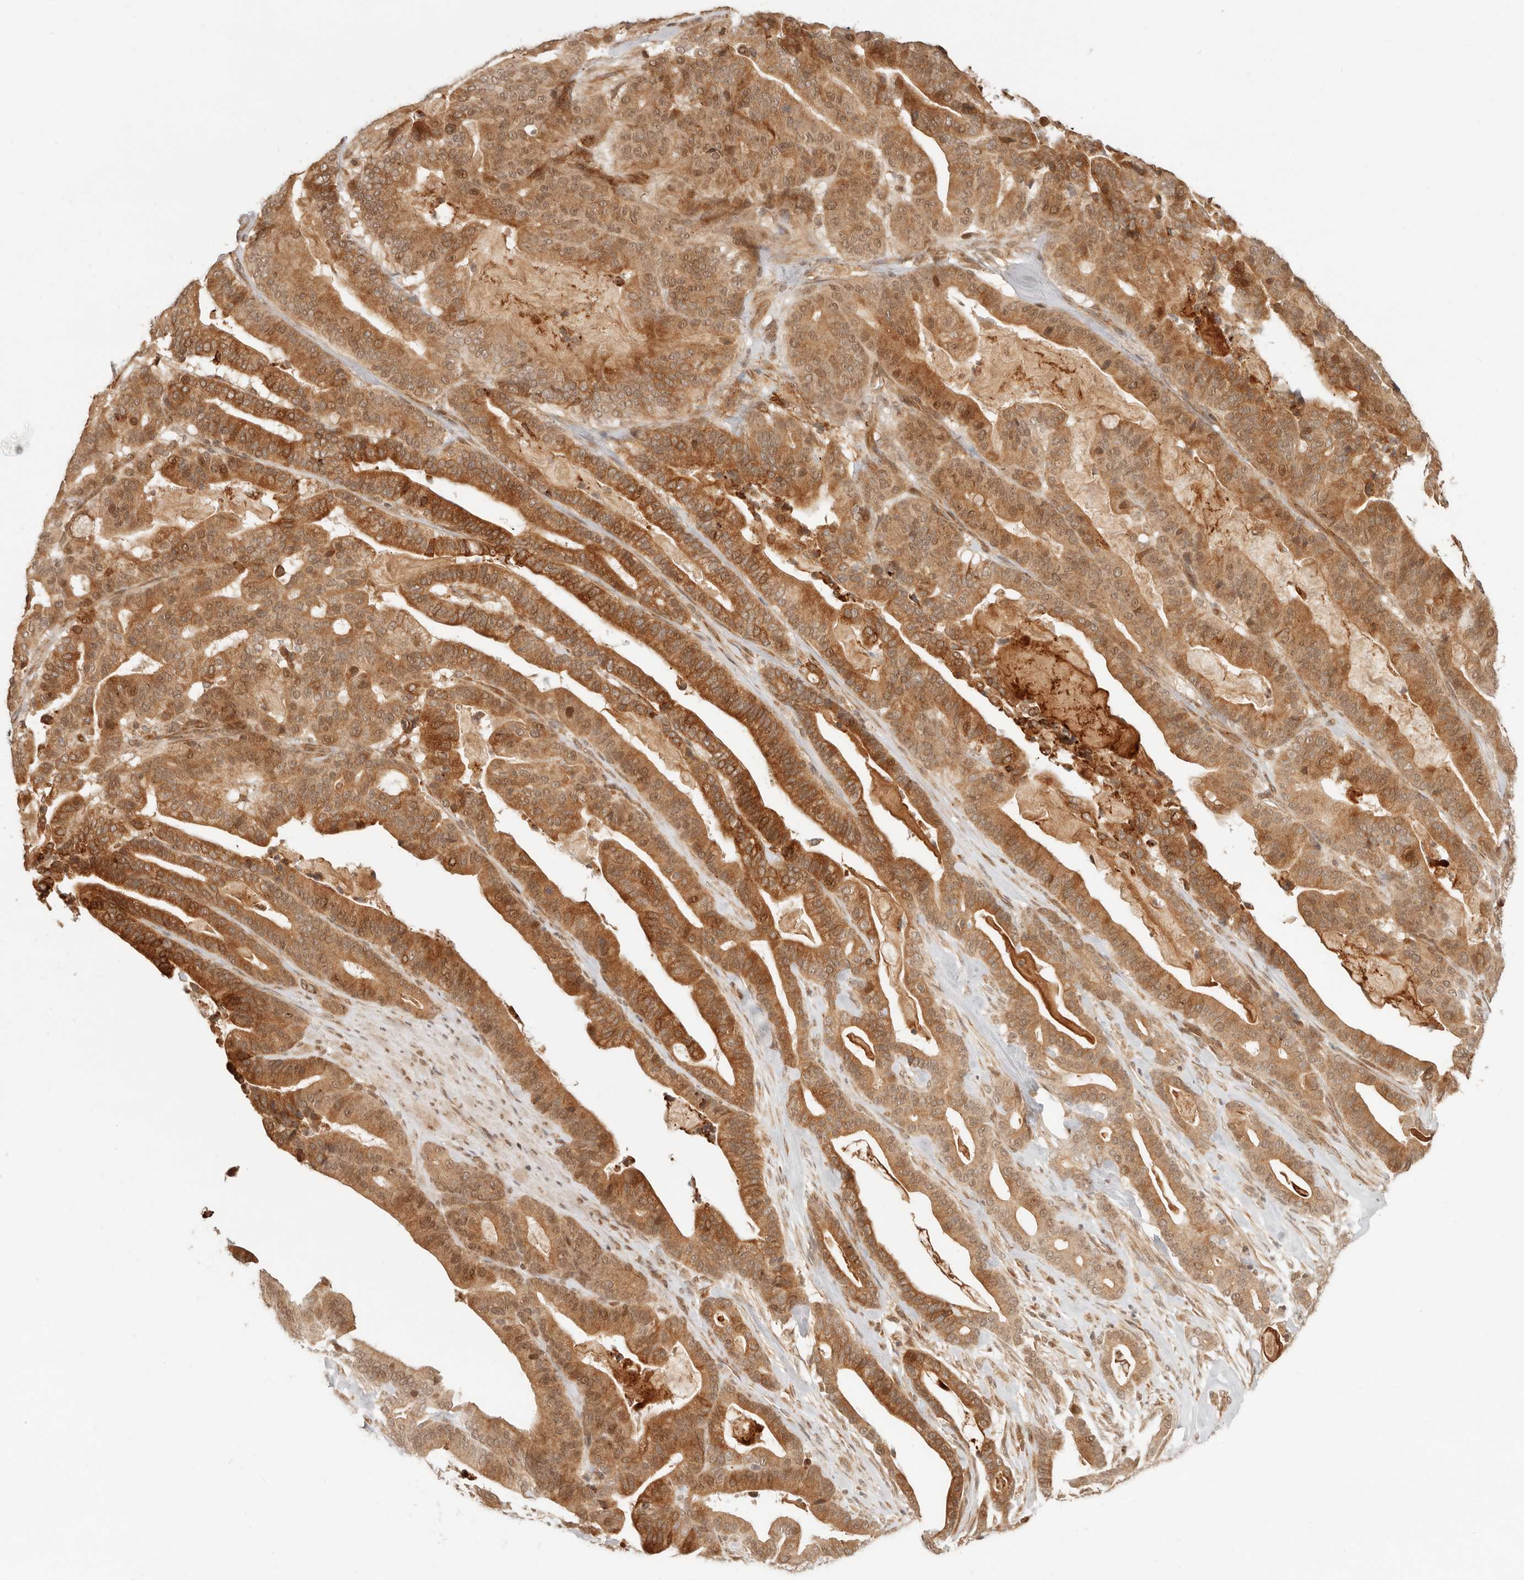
{"staining": {"intensity": "moderate", "quantity": ">75%", "location": "cytoplasmic/membranous"}, "tissue": "pancreatic cancer", "cell_type": "Tumor cells", "image_type": "cancer", "snomed": [{"axis": "morphology", "description": "Adenocarcinoma, NOS"}, {"axis": "topography", "description": "Pancreas"}], "caption": "The photomicrograph shows immunohistochemical staining of pancreatic cancer (adenocarcinoma). There is moderate cytoplasmic/membranous positivity is present in about >75% of tumor cells.", "gene": "BAALC", "patient": {"sex": "male", "age": 63}}